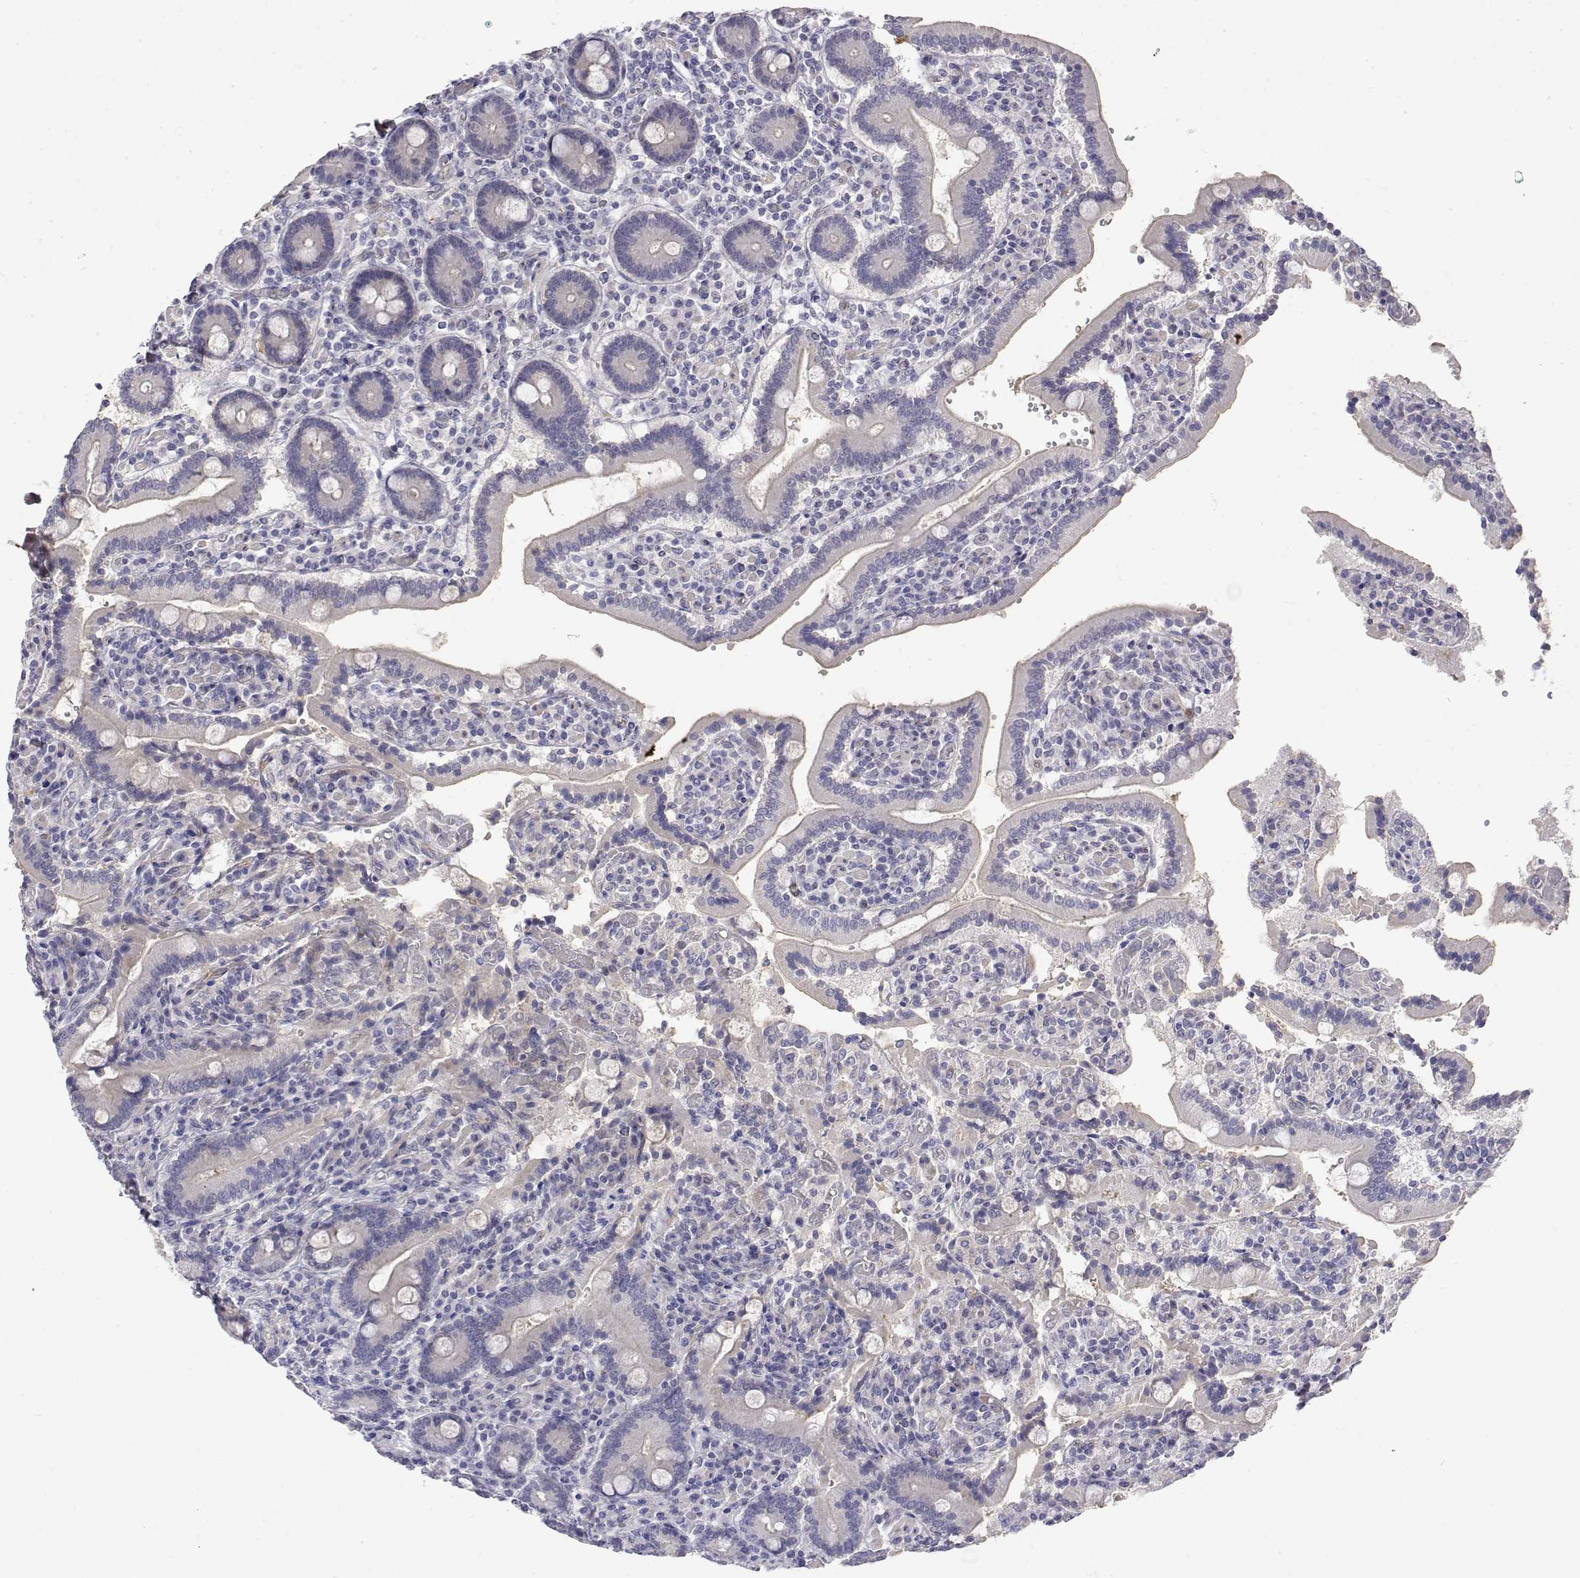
{"staining": {"intensity": "negative", "quantity": "none", "location": "none"}, "tissue": "duodenum", "cell_type": "Glandular cells", "image_type": "normal", "snomed": [{"axis": "morphology", "description": "Normal tissue, NOS"}, {"axis": "topography", "description": "Duodenum"}], "caption": "An immunohistochemistry (IHC) image of normal duodenum is shown. There is no staining in glandular cells of duodenum.", "gene": "GGACT", "patient": {"sex": "female", "age": 62}}